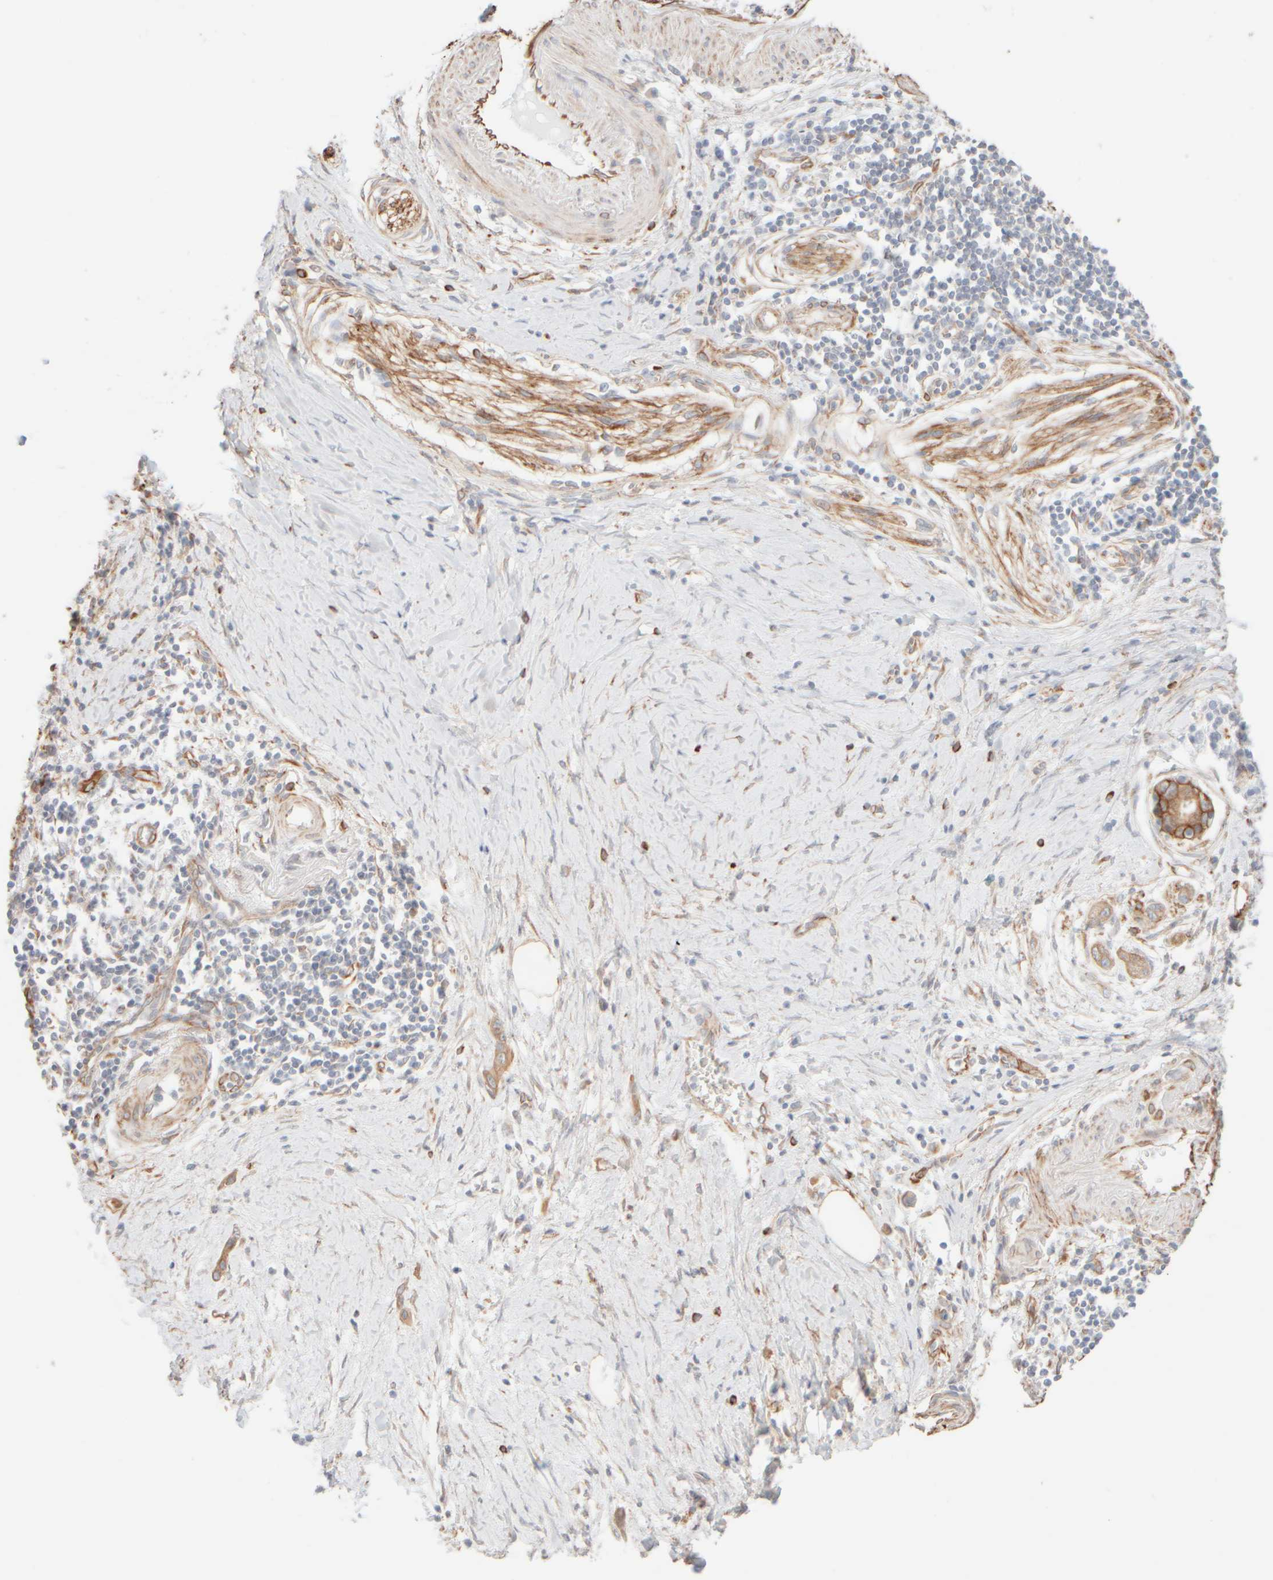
{"staining": {"intensity": "moderate", "quantity": ">75%", "location": "cytoplasmic/membranous"}, "tissue": "pancreatic cancer", "cell_type": "Tumor cells", "image_type": "cancer", "snomed": [{"axis": "morphology", "description": "Adenocarcinoma, NOS"}, {"axis": "topography", "description": "Pancreas"}], "caption": "There is medium levels of moderate cytoplasmic/membranous staining in tumor cells of adenocarcinoma (pancreatic), as demonstrated by immunohistochemical staining (brown color).", "gene": "KRT15", "patient": {"sex": "male", "age": 59}}